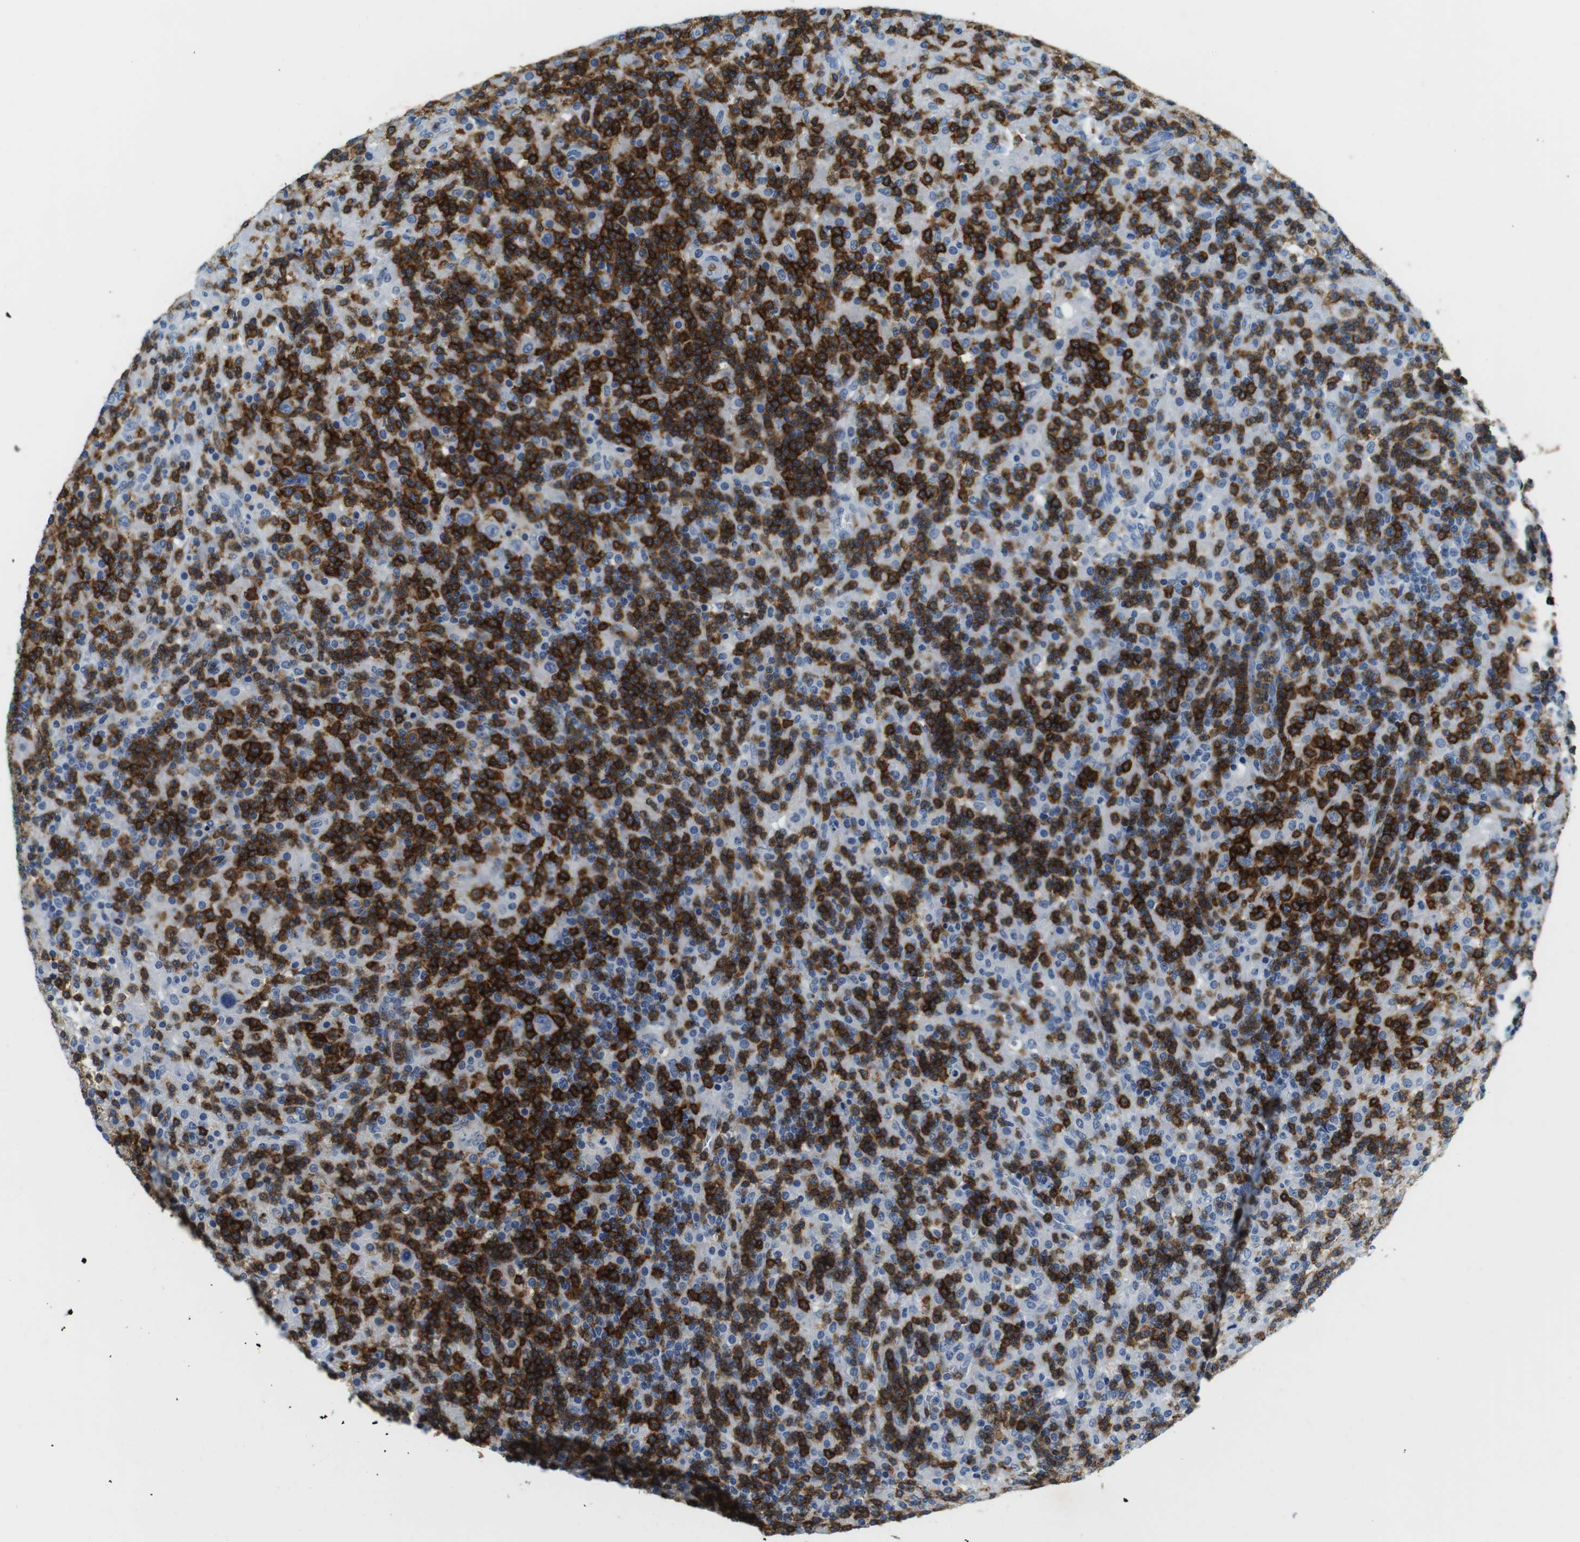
{"staining": {"intensity": "negative", "quantity": "none", "location": "none"}, "tissue": "lymphoma", "cell_type": "Tumor cells", "image_type": "cancer", "snomed": [{"axis": "morphology", "description": "Hodgkin's disease, NOS"}, {"axis": "topography", "description": "Lymph node"}], "caption": "This is an IHC photomicrograph of Hodgkin's disease. There is no positivity in tumor cells.", "gene": "LAT", "patient": {"sex": "male", "age": 70}}